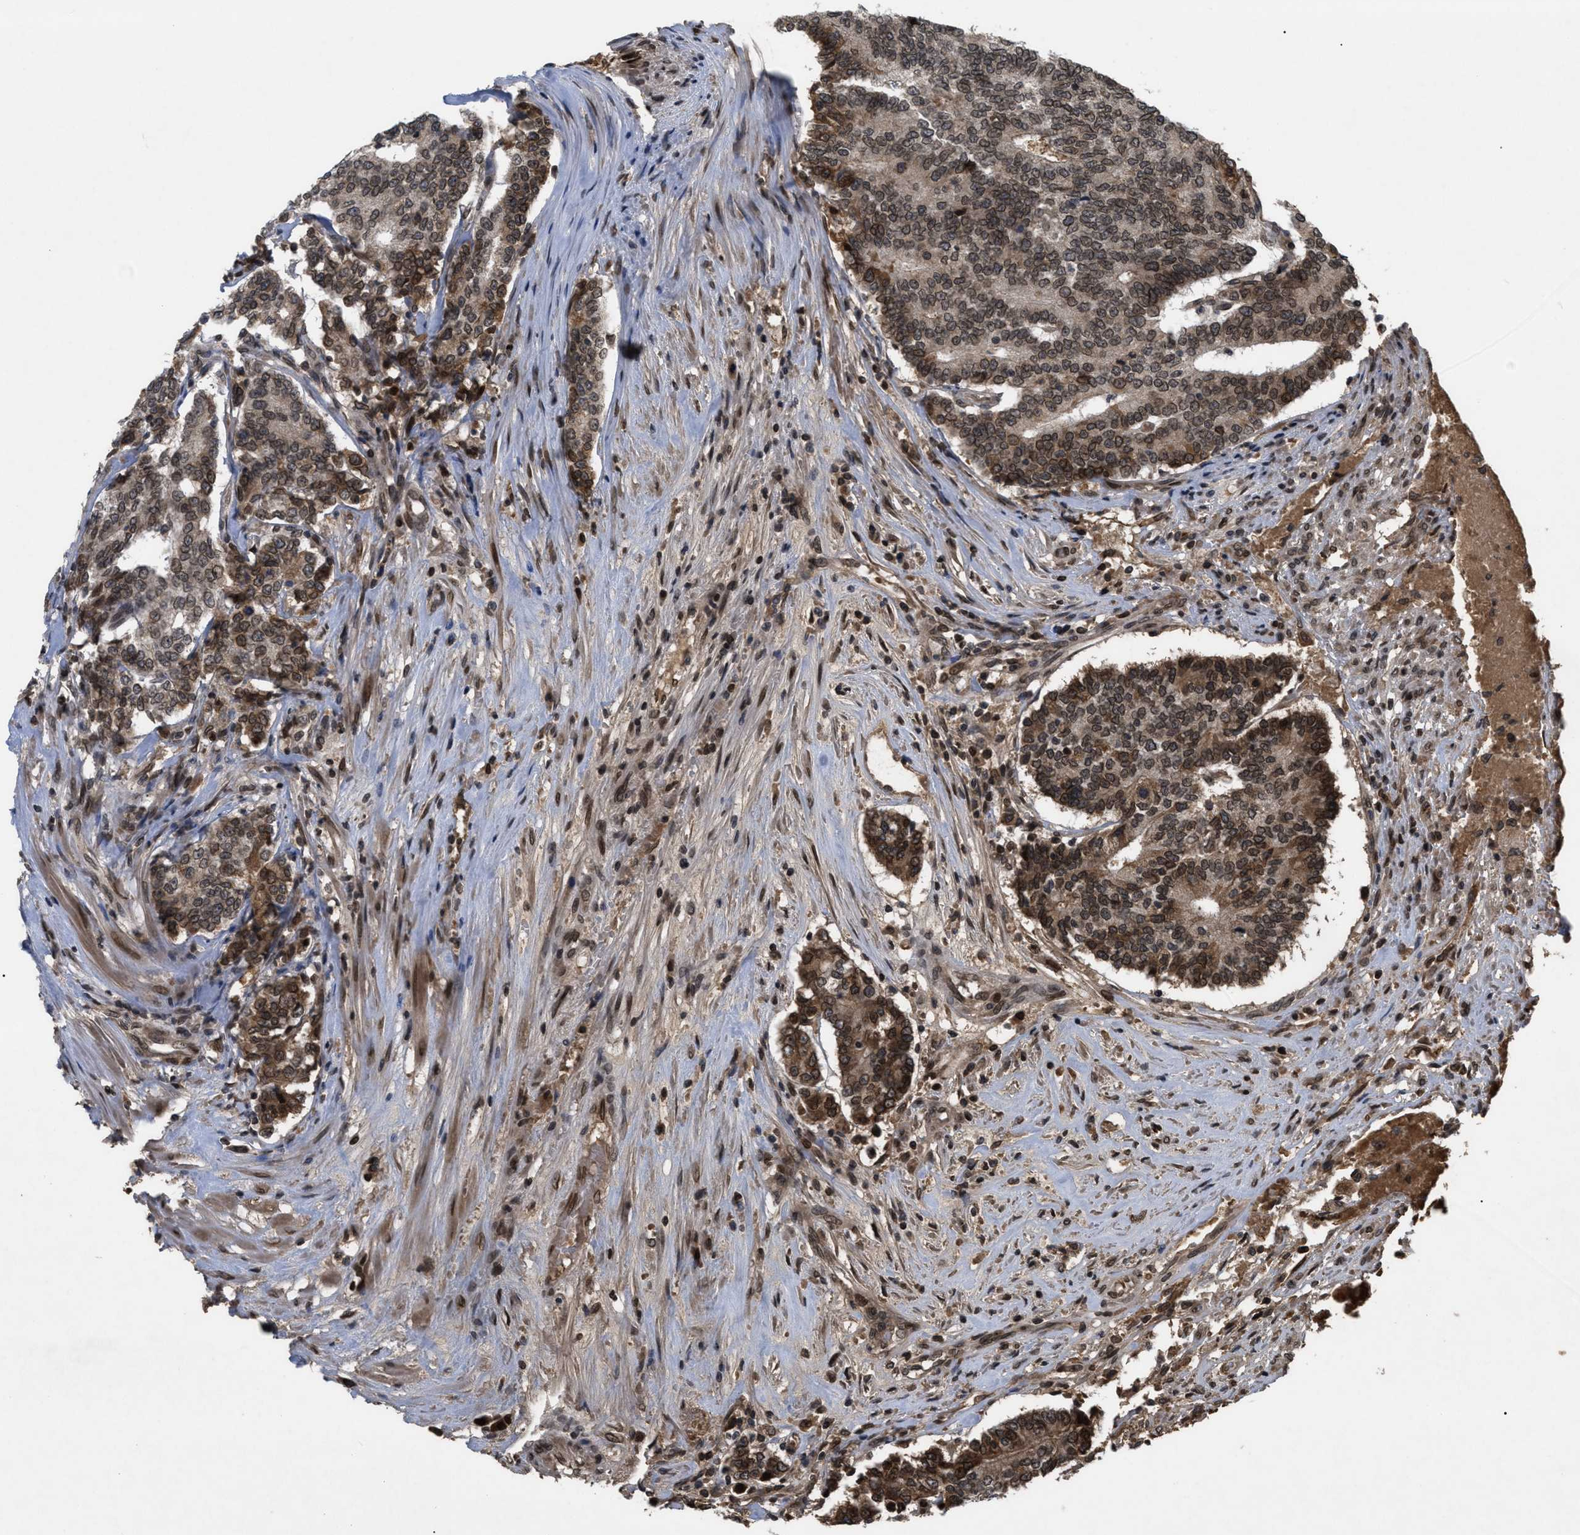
{"staining": {"intensity": "moderate", "quantity": ">75%", "location": "cytoplasmic/membranous,nuclear"}, "tissue": "prostate cancer", "cell_type": "Tumor cells", "image_type": "cancer", "snomed": [{"axis": "morphology", "description": "Normal tissue, NOS"}, {"axis": "morphology", "description": "Adenocarcinoma, High grade"}, {"axis": "topography", "description": "Prostate"}, {"axis": "topography", "description": "Seminal veicle"}], "caption": "A micrograph showing moderate cytoplasmic/membranous and nuclear staining in about >75% of tumor cells in prostate high-grade adenocarcinoma, as visualized by brown immunohistochemical staining.", "gene": "CRY1", "patient": {"sex": "male", "age": 55}}